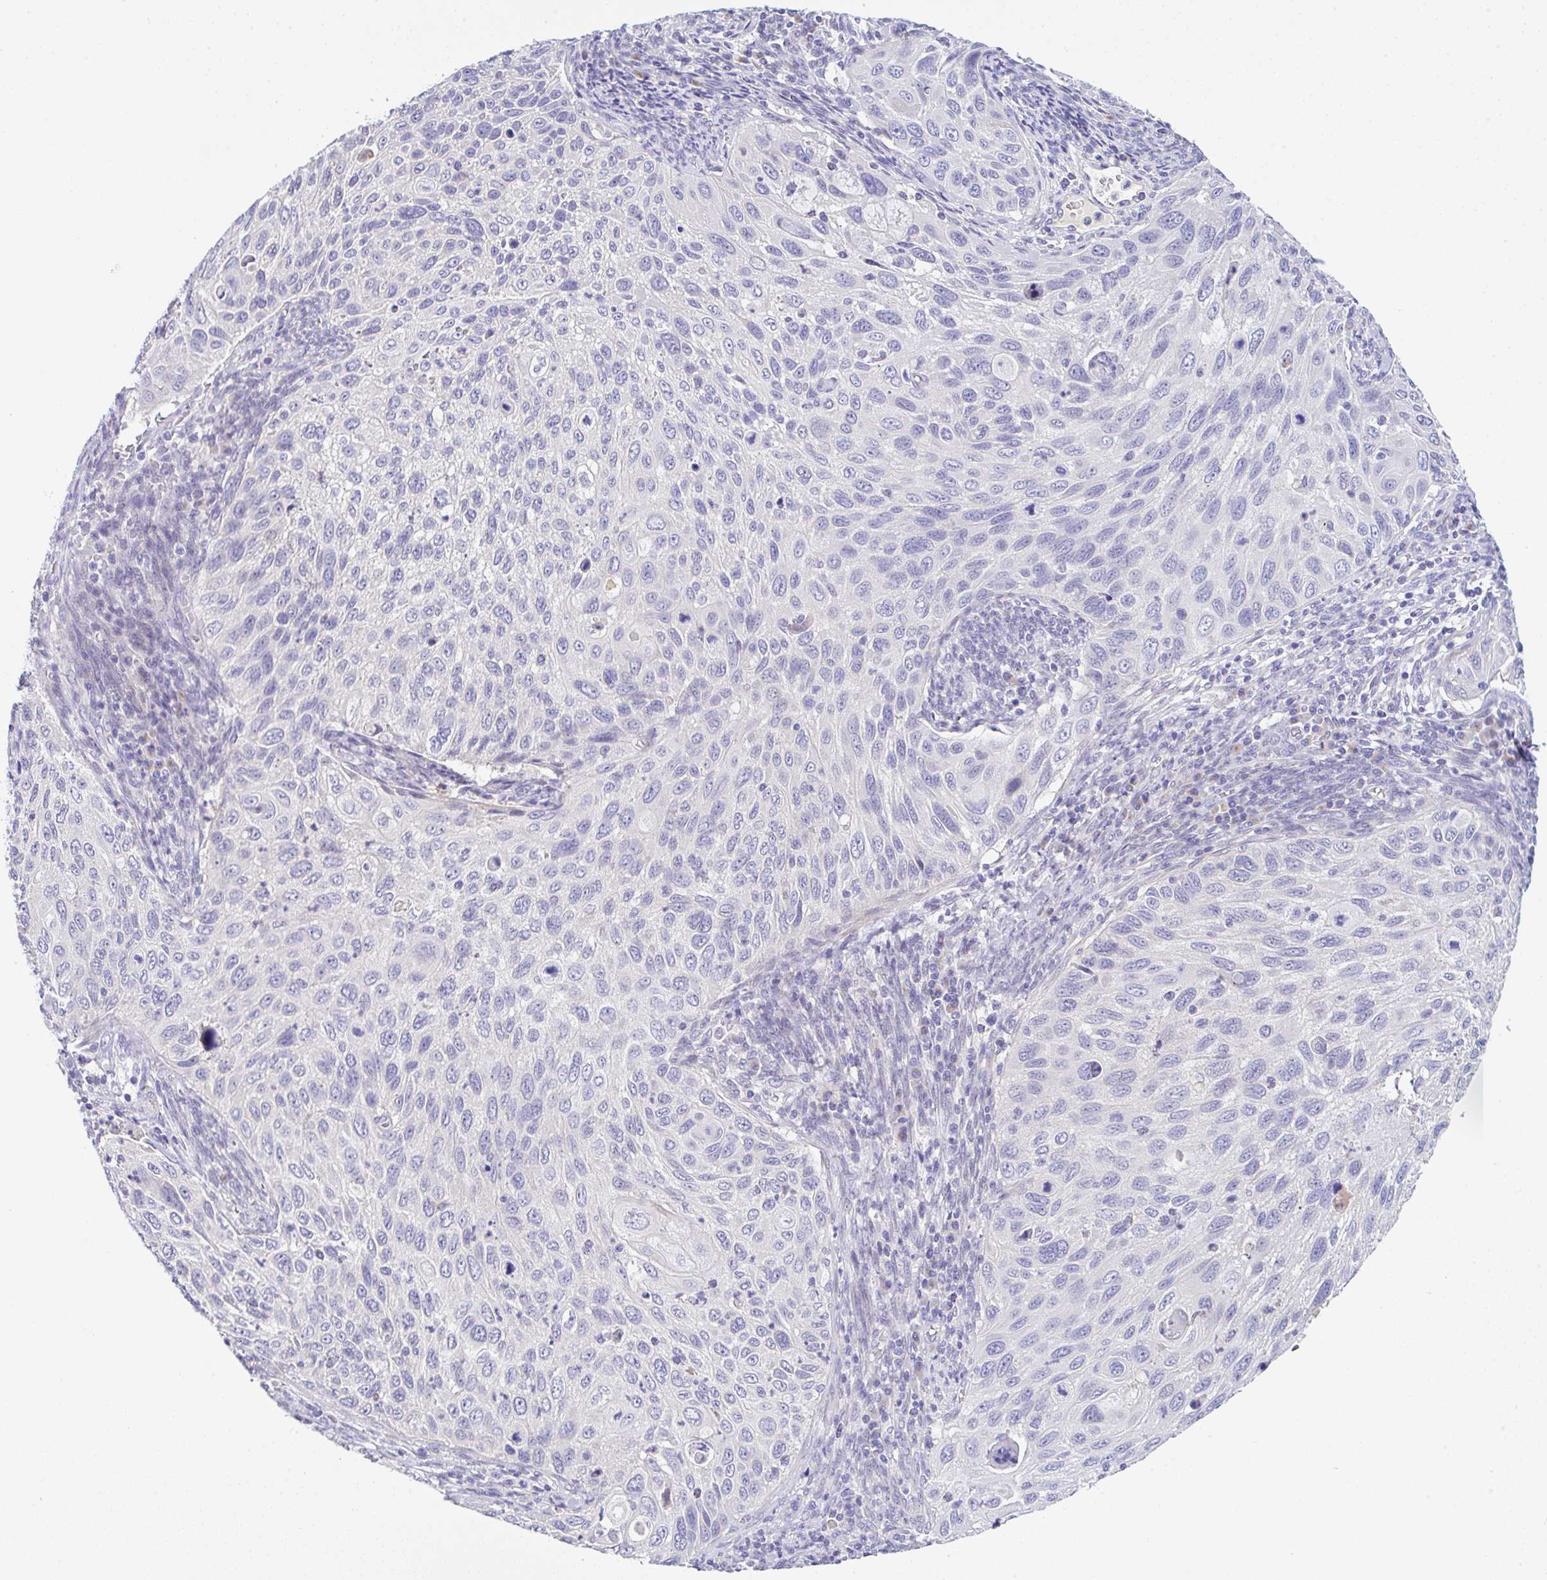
{"staining": {"intensity": "negative", "quantity": "none", "location": "none"}, "tissue": "cervical cancer", "cell_type": "Tumor cells", "image_type": "cancer", "snomed": [{"axis": "morphology", "description": "Squamous cell carcinoma, NOS"}, {"axis": "topography", "description": "Cervix"}], "caption": "IHC micrograph of neoplastic tissue: cervical squamous cell carcinoma stained with DAB (3,3'-diaminobenzidine) displays no significant protein expression in tumor cells.", "gene": "SERPINE3", "patient": {"sex": "female", "age": 70}}